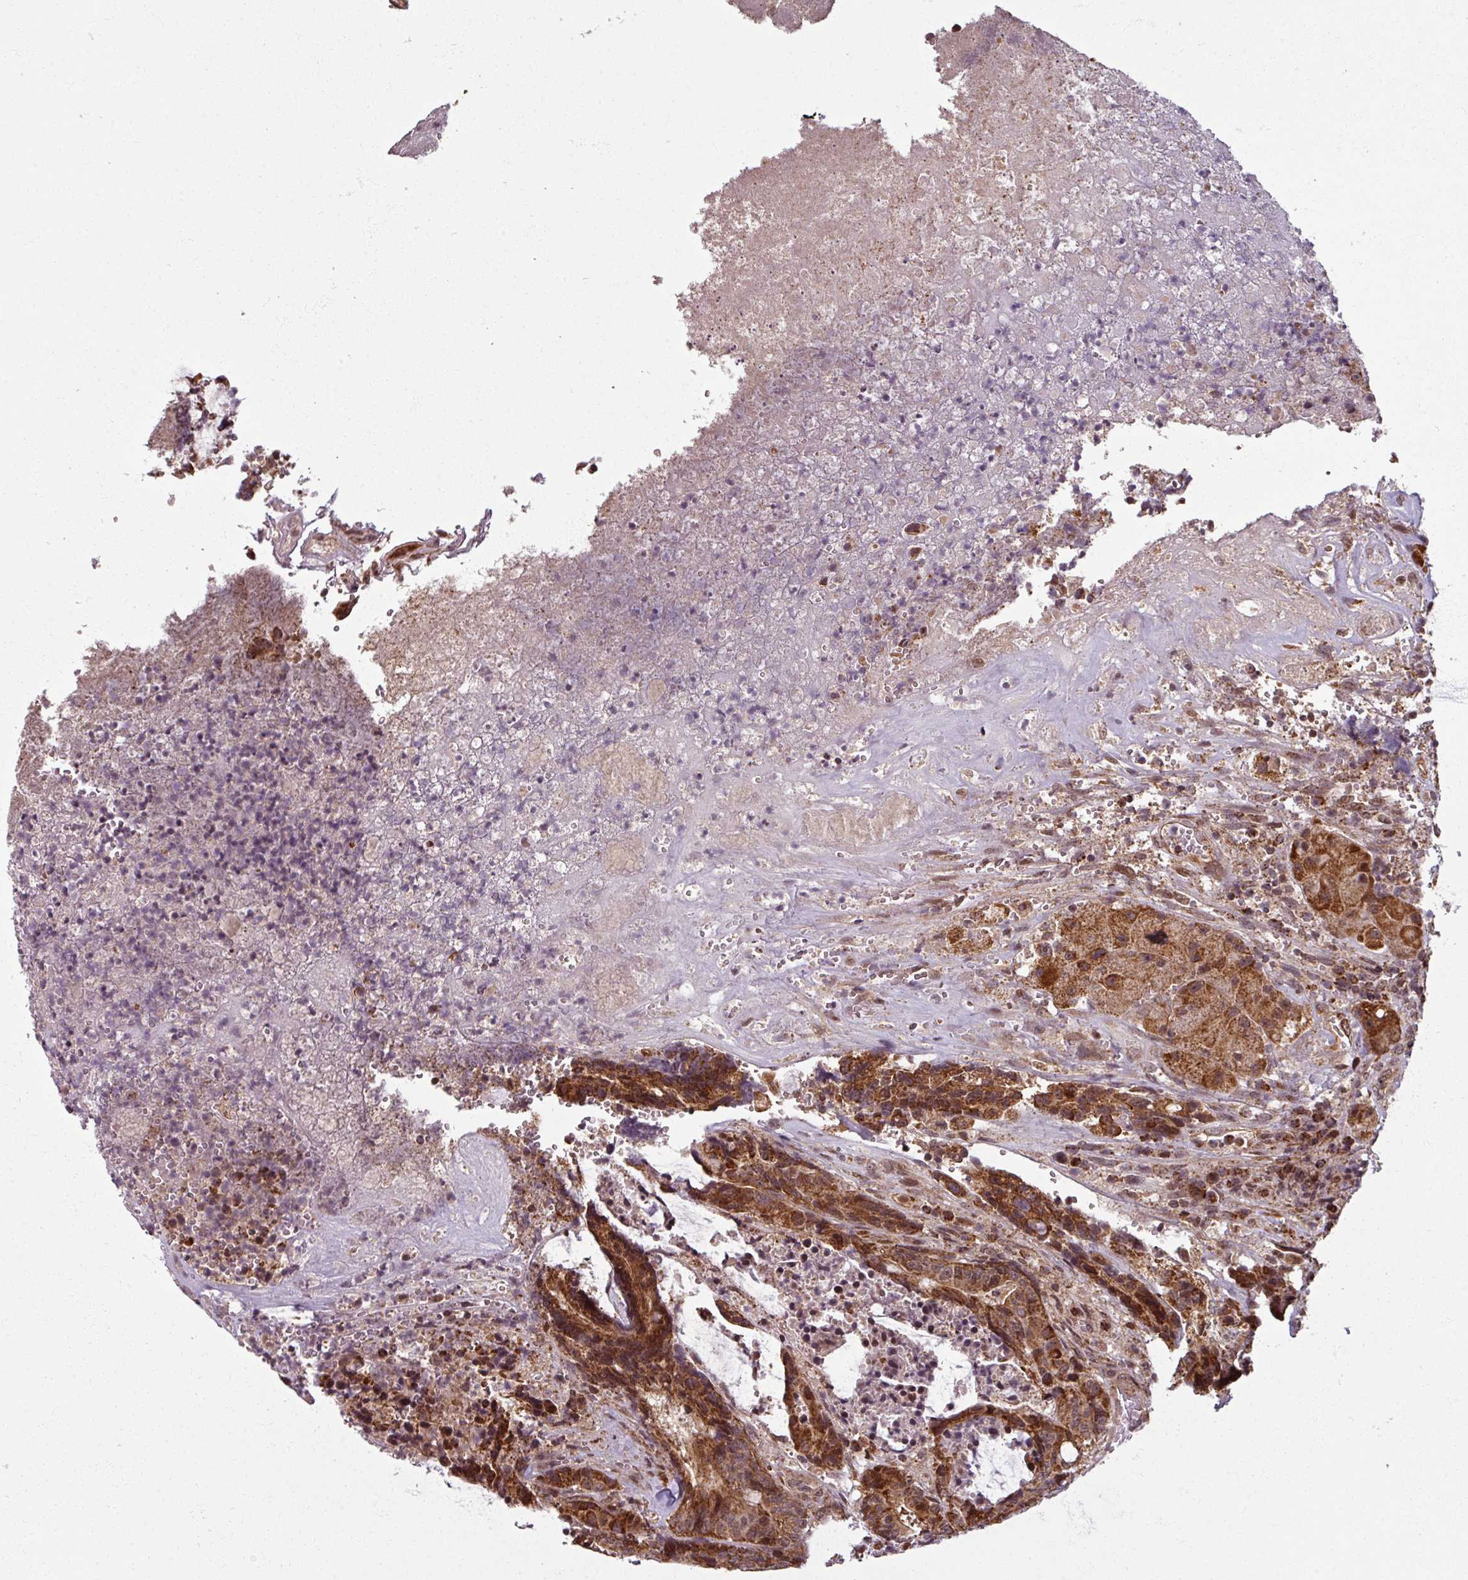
{"staining": {"intensity": "strong", "quantity": ">75%", "location": "cytoplasmic/membranous,nuclear"}, "tissue": "colorectal cancer", "cell_type": "Tumor cells", "image_type": "cancer", "snomed": [{"axis": "morphology", "description": "Adenocarcinoma, NOS"}, {"axis": "topography", "description": "Rectum"}], "caption": "High-power microscopy captured an immunohistochemistry (IHC) micrograph of adenocarcinoma (colorectal), revealing strong cytoplasmic/membranous and nuclear positivity in approximately >75% of tumor cells.", "gene": "SWI5", "patient": {"sex": "male", "age": 69}}